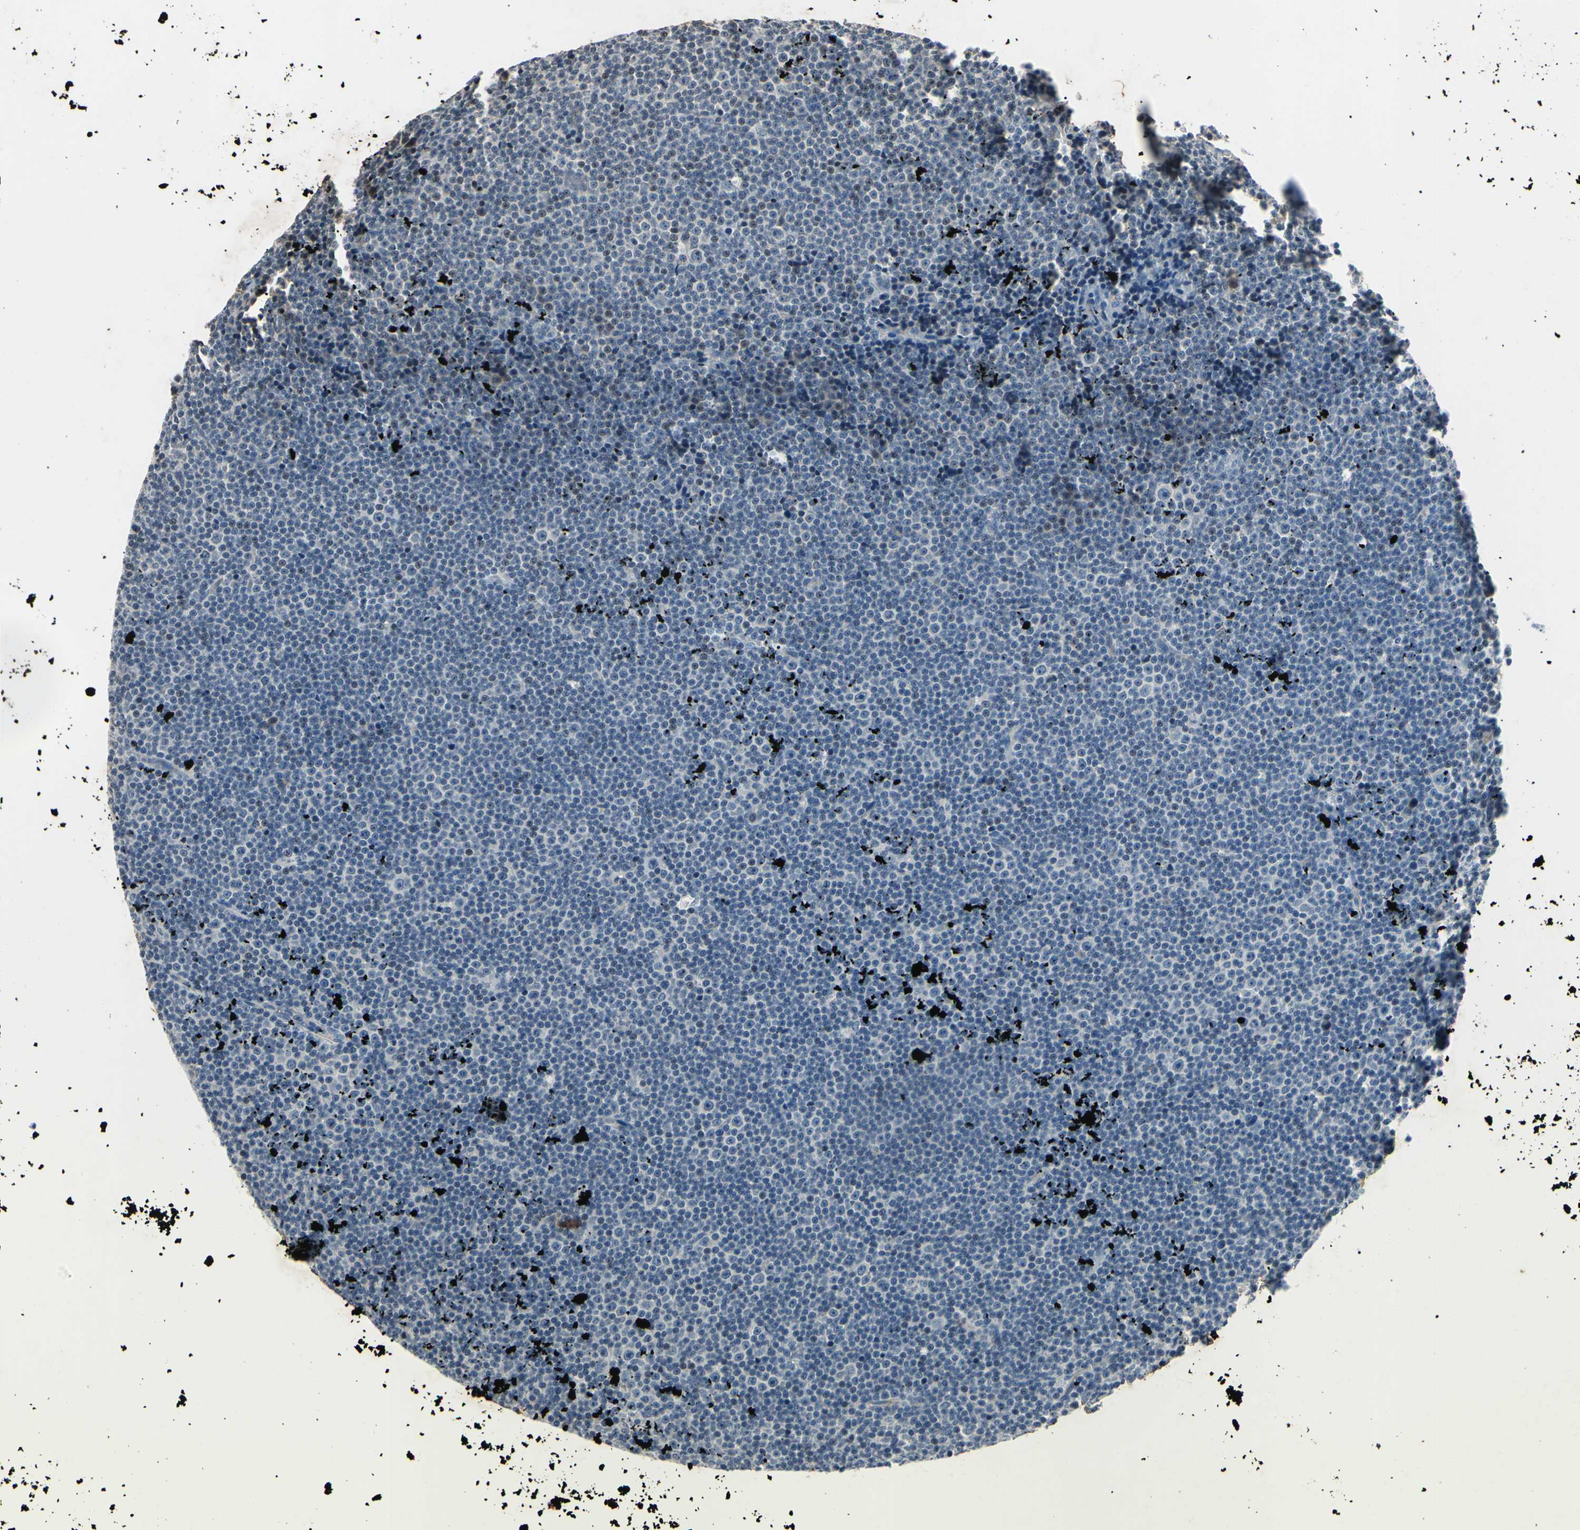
{"staining": {"intensity": "negative", "quantity": "none", "location": "none"}, "tissue": "lymphoma", "cell_type": "Tumor cells", "image_type": "cancer", "snomed": [{"axis": "morphology", "description": "Malignant lymphoma, non-Hodgkin's type, Low grade"}, {"axis": "topography", "description": "Lymph node"}], "caption": "Histopathology image shows no significant protein expression in tumor cells of low-grade malignant lymphoma, non-Hodgkin's type.", "gene": "AEBP1", "patient": {"sex": "female", "age": 67}}